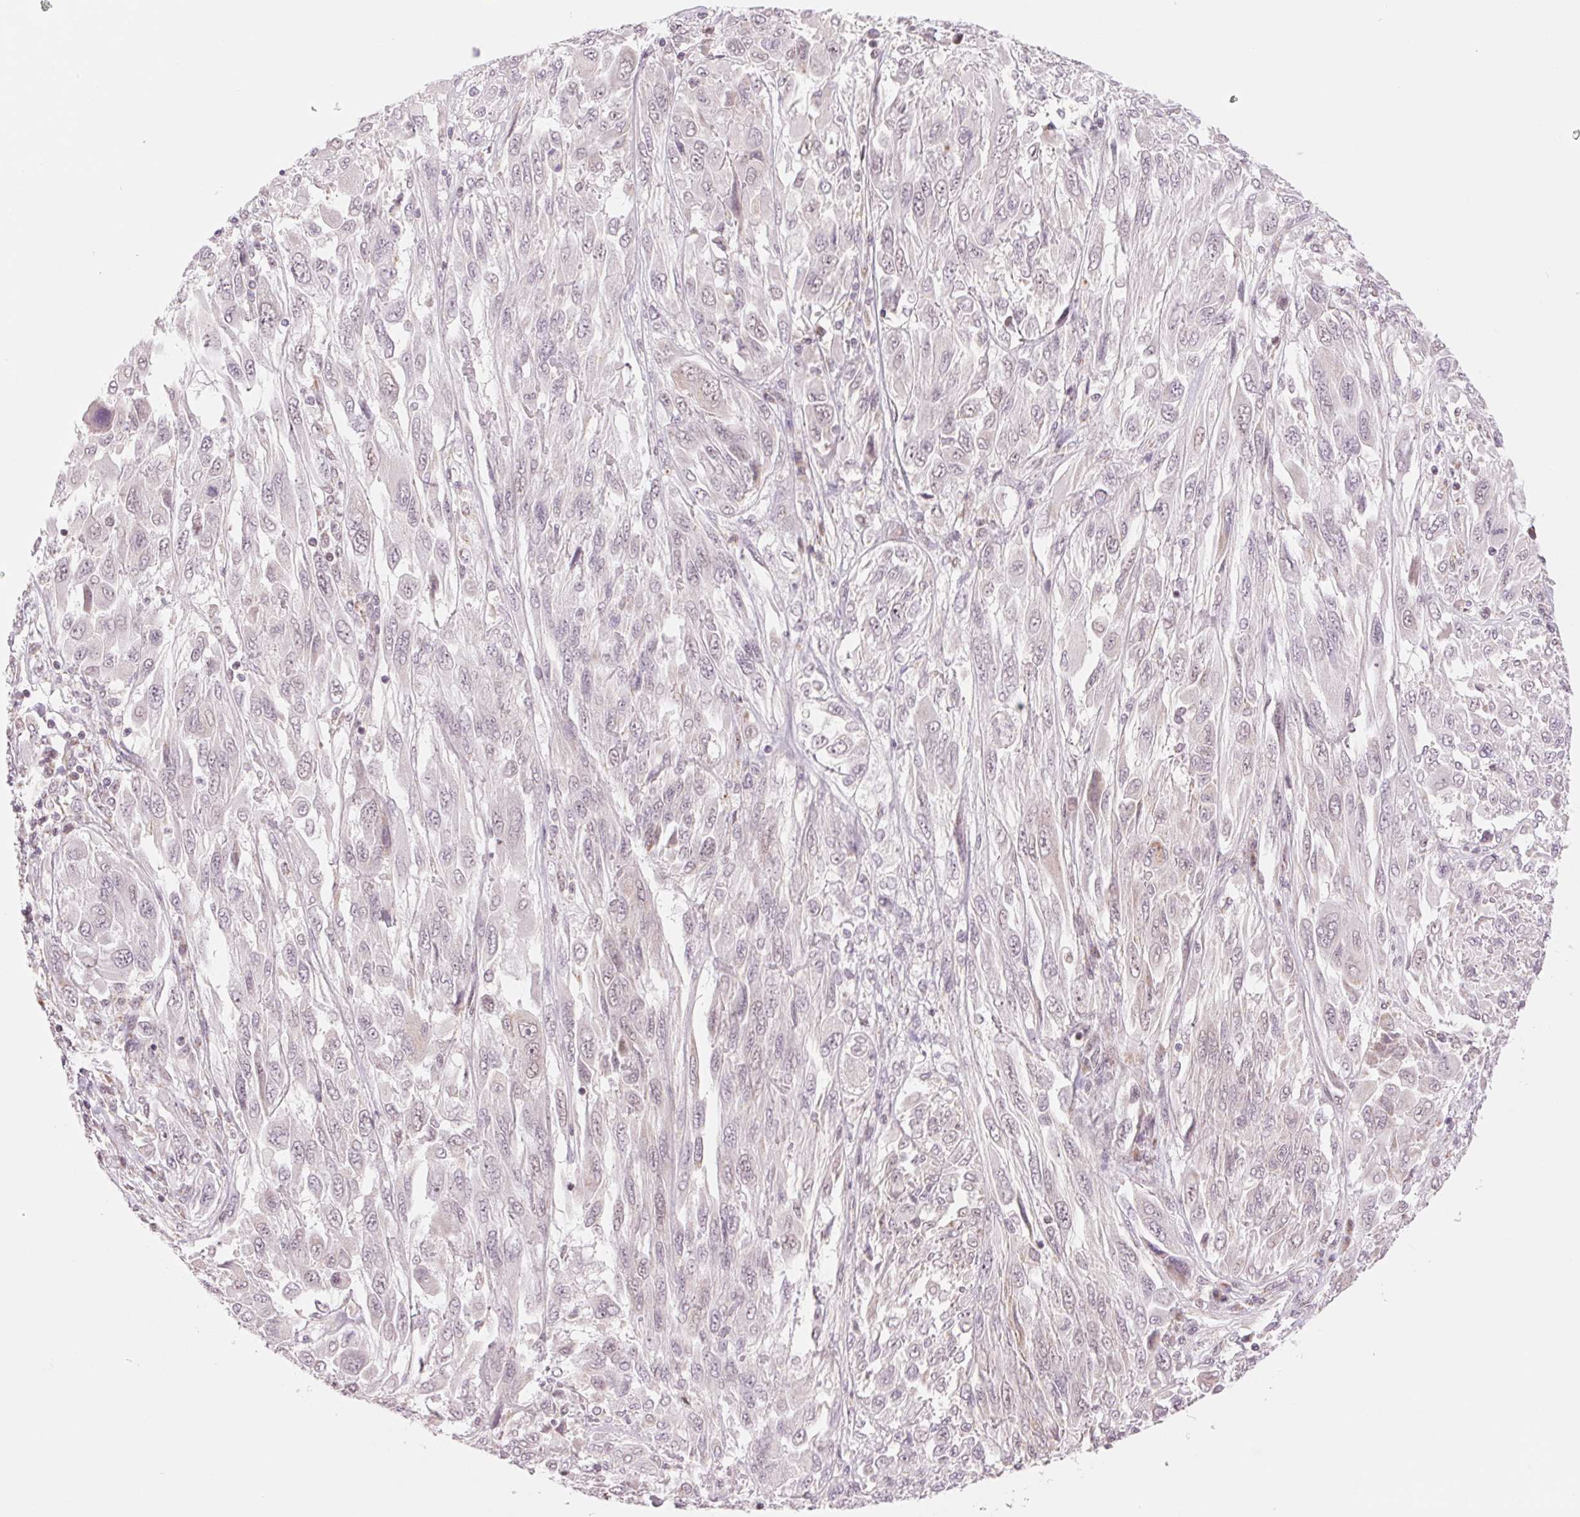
{"staining": {"intensity": "negative", "quantity": "none", "location": "none"}, "tissue": "melanoma", "cell_type": "Tumor cells", "image_type": "cancer", "snomed": [{"axis": "morphology", "description": "Malignant melanoma, NOS"}, {"axis": "topography", "description": "Skin"}], "caption": "DAB immunohistochemical staining of human melanoma displays no significant expression in tumor cells.", "gene": "ARHGAP32", "patient": {"sex": "female", "age": 91}}